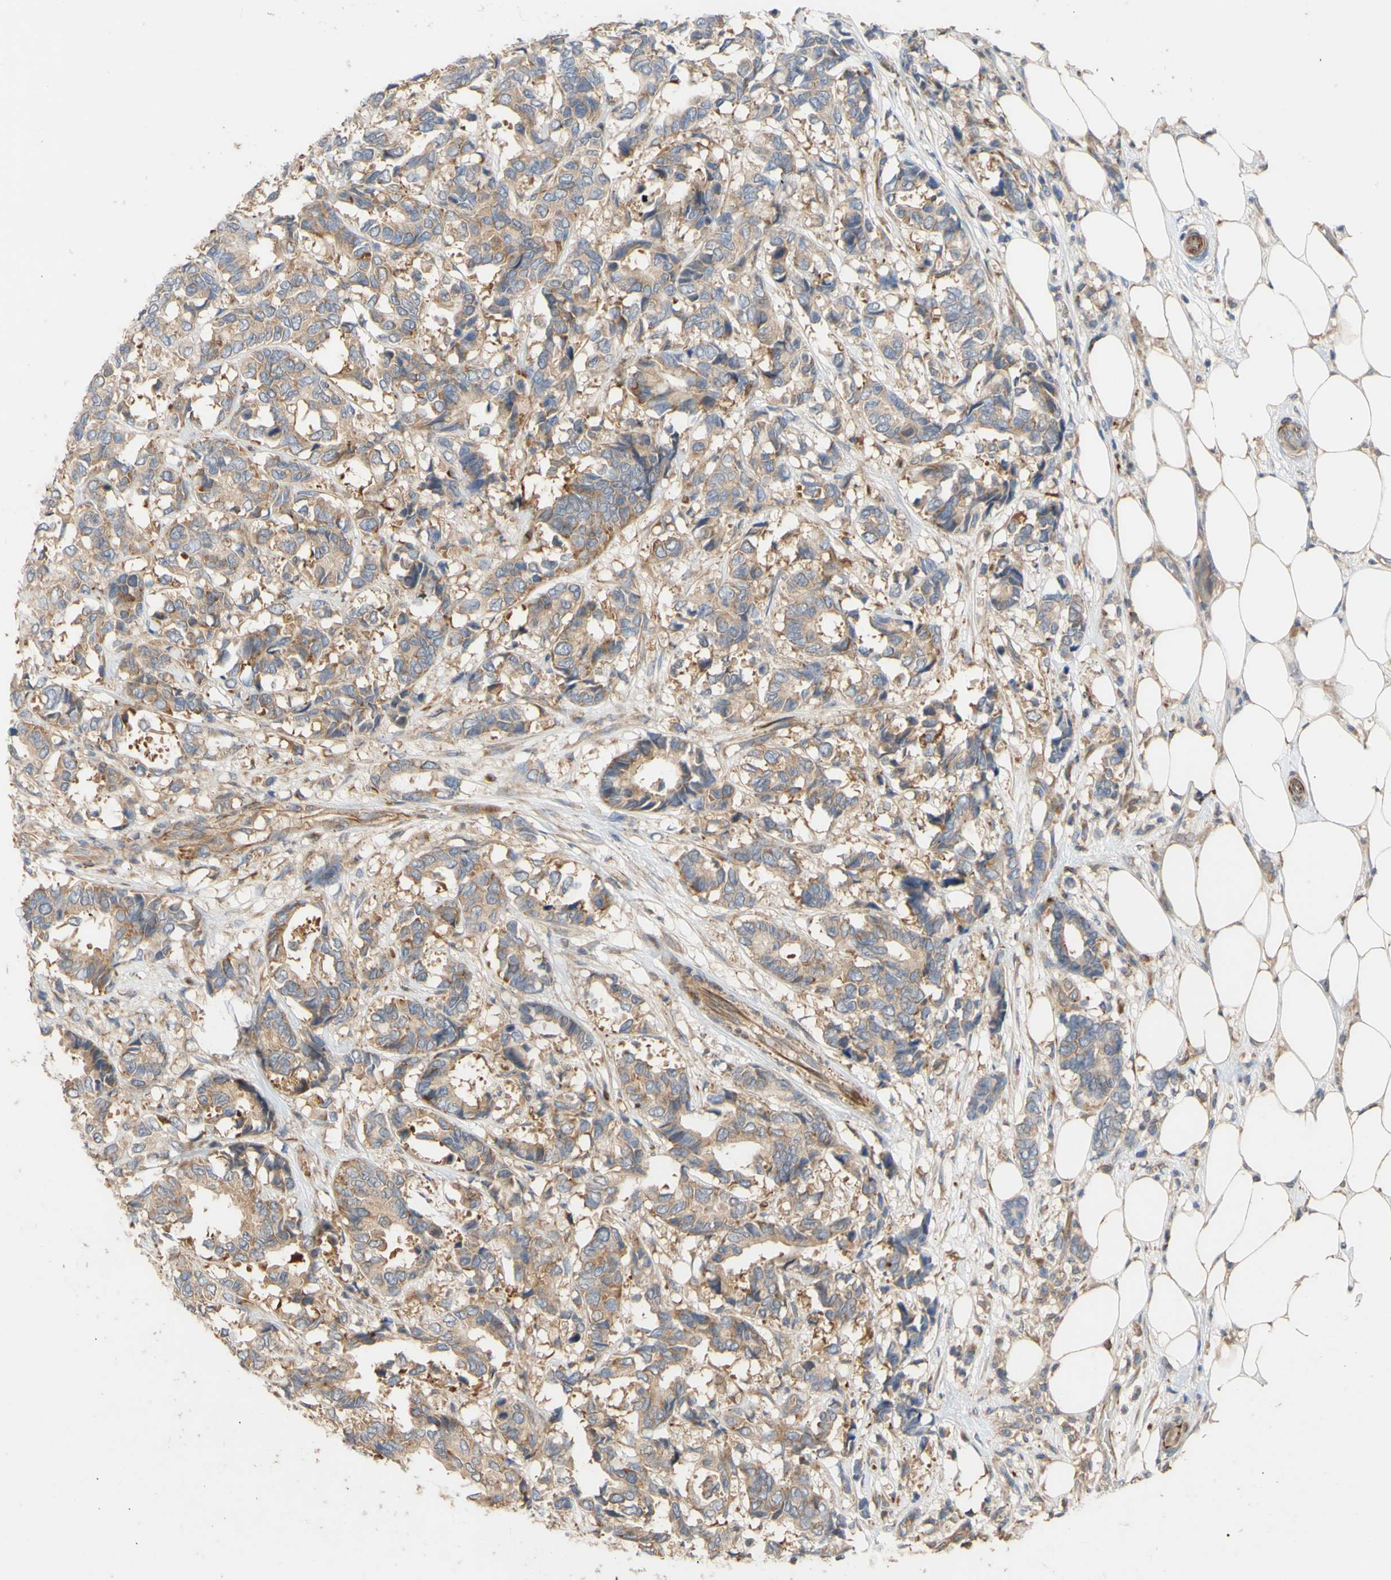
{"staining": {"intensity": "weak", "quantity": ">75%", "location": "cytoplasmic/membranous"}, "tissue": "breast cancer", "cell_type": "Tumor cells", "image_type": "cancer", "snomed": [{"axis": "morphology", "description": "Duct carcinoma"}, {"axis": "topography", "description": "Breast"}], "caption": "Brown immunohistochemical staining in breast infiltrating ductal carcinoma displays weak cytoplasmic/membranous expression in about >75% of tumor cells.", "gene": "EIF2S3", "patient": {"sex": "female", "age": 87}}